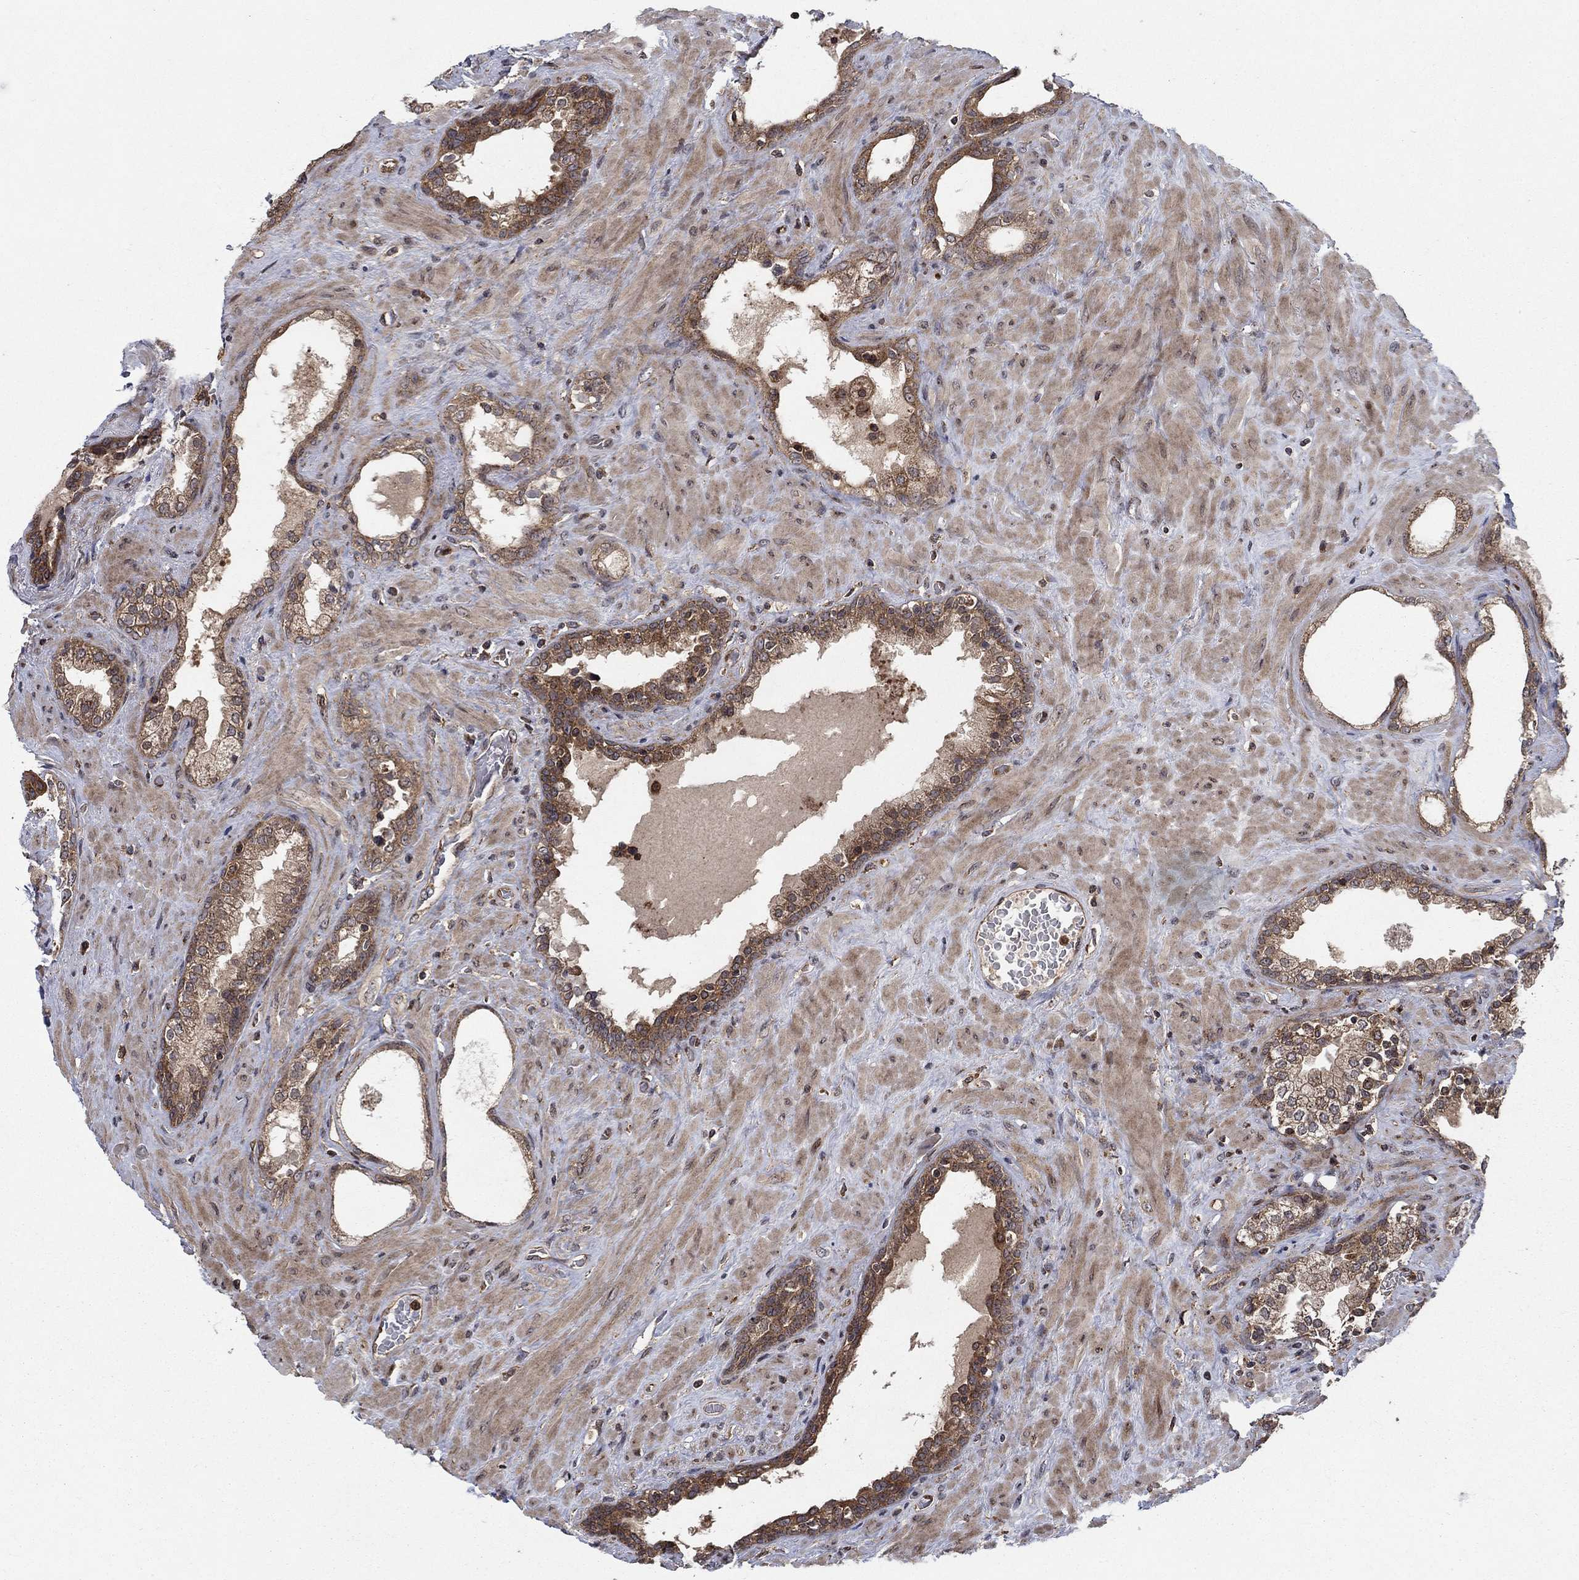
{"staining": {"intensity": "strong", "quantity": "25%-75%", "location": "cytoplasmic/membranous"}, "tissue": "prostate", "cell_type": "Glandular cells", "image_type": "normal", "snomed": [{"axis": "morphology", "description": "Normal tissue, NOS"}, {"axis": "topography", "description": "Prostate"}], "caption": "Brown immunohistochemical staining in unremarkable prostate displays strong cytoplasmic/membranous staining in approximately 25%-75% of glandular cells. (IHC, brightfield microscopy, high magnification).", "gene": "IFI35", "patient": {"sex": "male", "age": 63}}